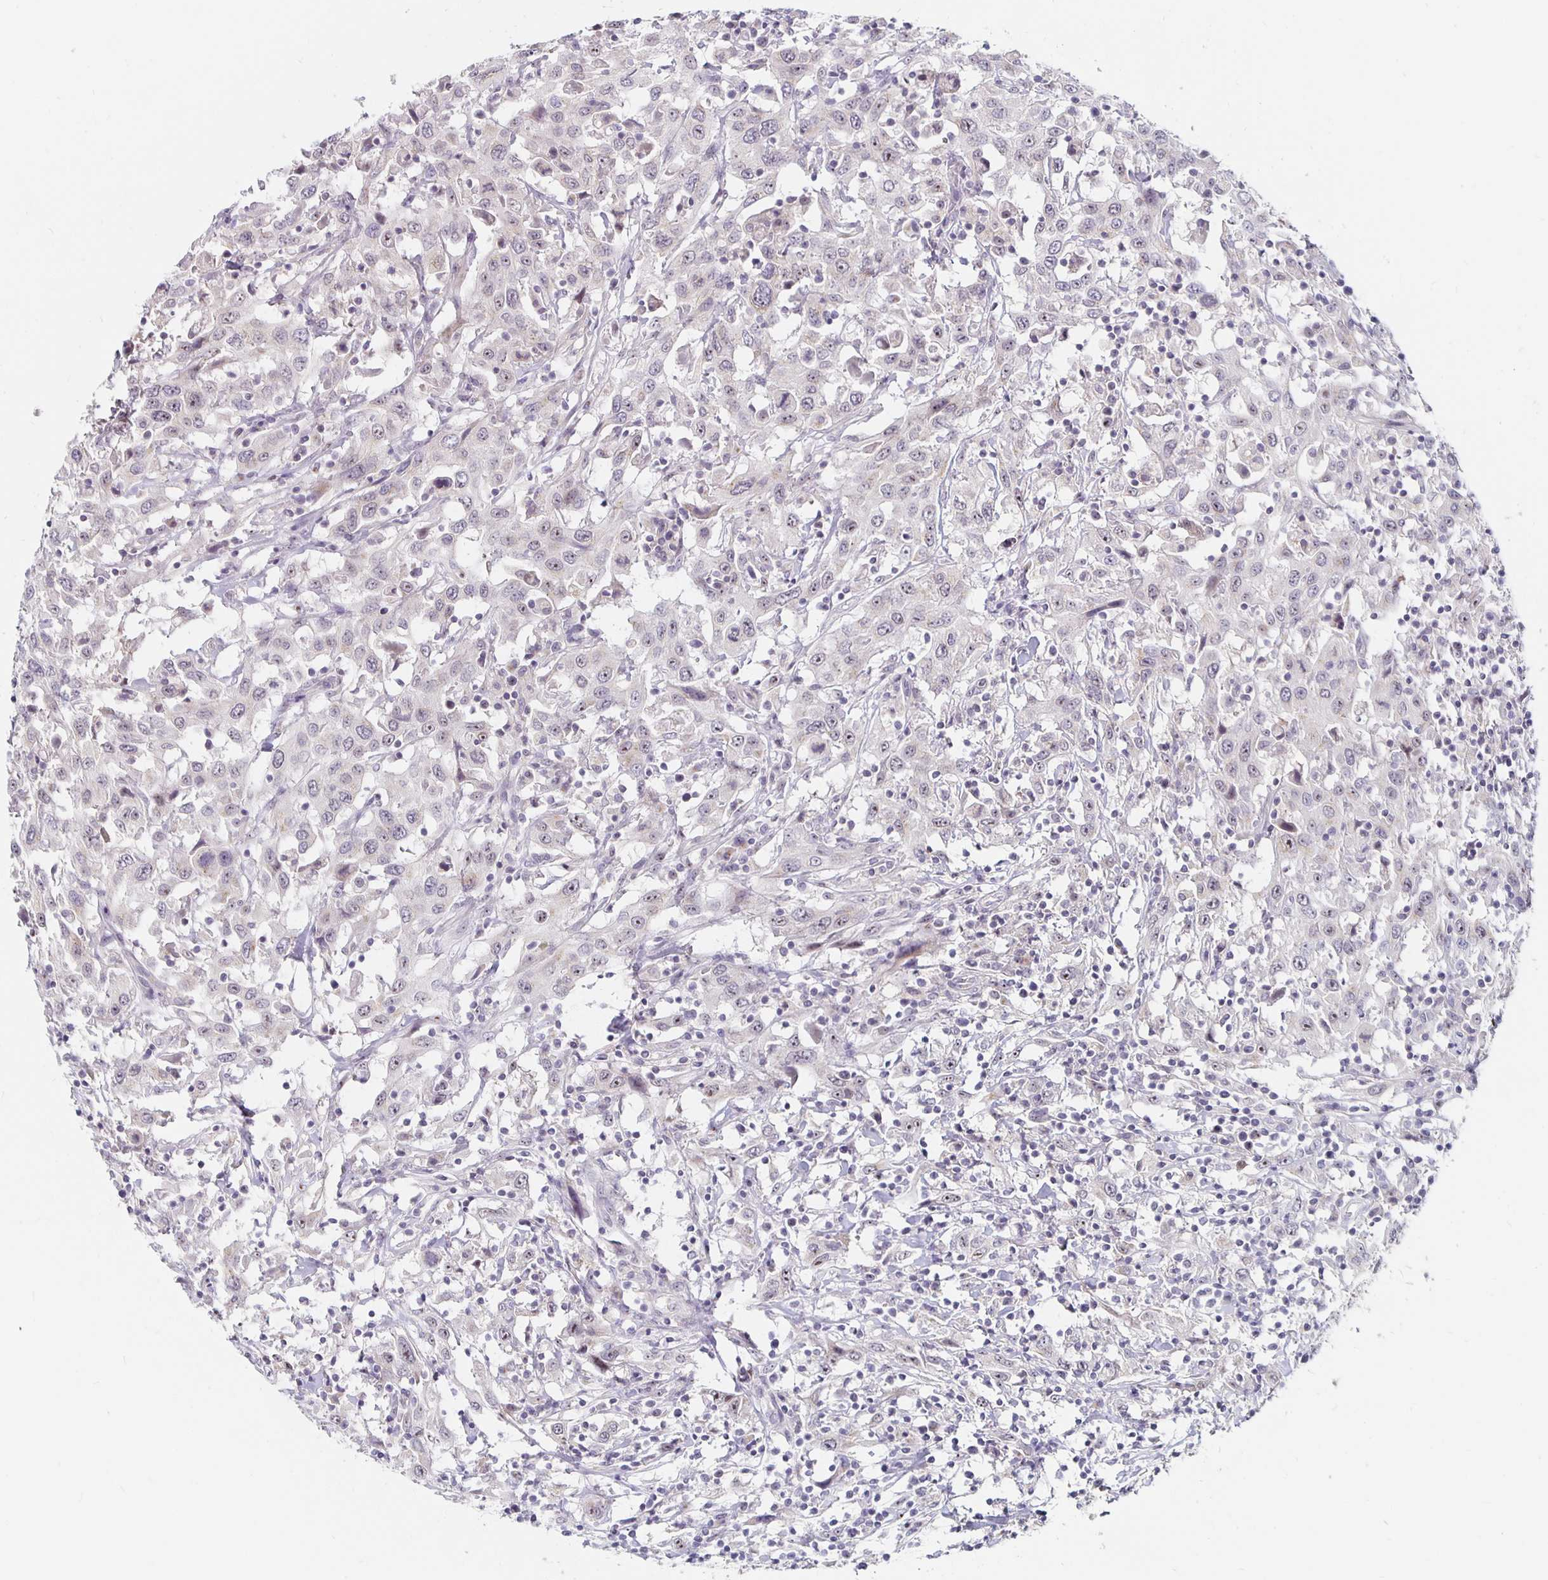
{"staining": {"intensity": "weak", "quantity": "25%-75%", "location": "nuclear"}, "tissue": "urothelial cancer", "cell_type": "Tumor cells", "image_type": "cancer", "snomed": [{"axis": "morphology", "description": "Urothelial carcinoma, High grade"}, {"axis": "topography", "description": "Urinary bladder"}], "caption": "Immunohistochemistry (IHC) (DAB (3,3'-diaminobenzidine)) staining of urothelial cancer reveals weak nuclear protein expression in about 25%-75% of tumor cells.", "gene": "NUP85", "patient": {"sex": "male", "age": 61}}